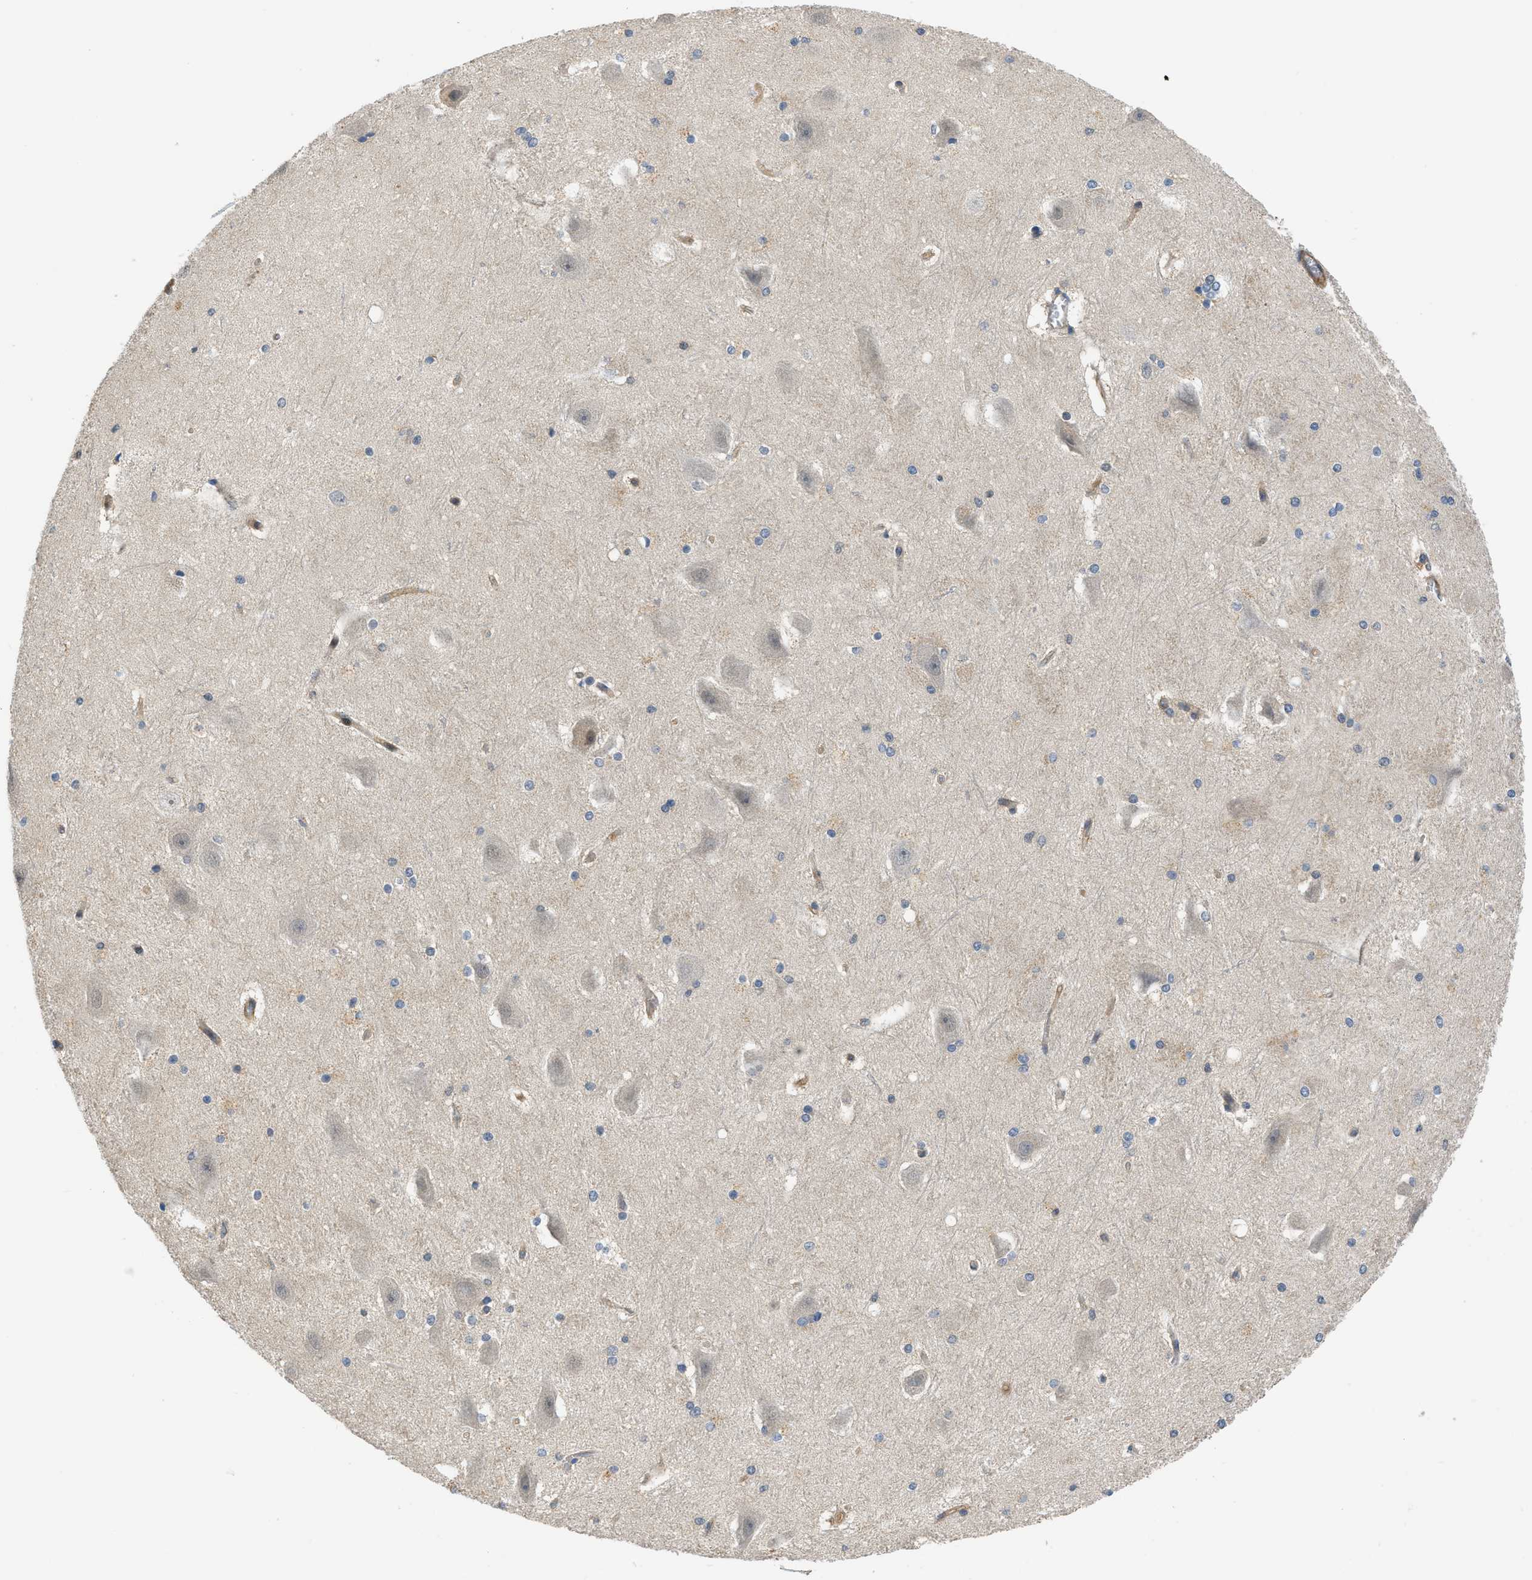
{"staining": {"intensity": "negative", "quantity": "none", "location": "none"}, "tissue": "hippocampus", "cell_type": "Glial cells", "image_type": "normal", "snomed": [{"axis": "morphology", "description": "Normal tissue, NOS"}, {"axis": "topography", "description": "Hippocampus"}], "caption": "High power microscopy photomicrograph of an IHC image of benign hippocampus, revealing no significant expression in glial cells.", "gene": "TRAK2", "patient": {"sex": "female", "age": 19}}